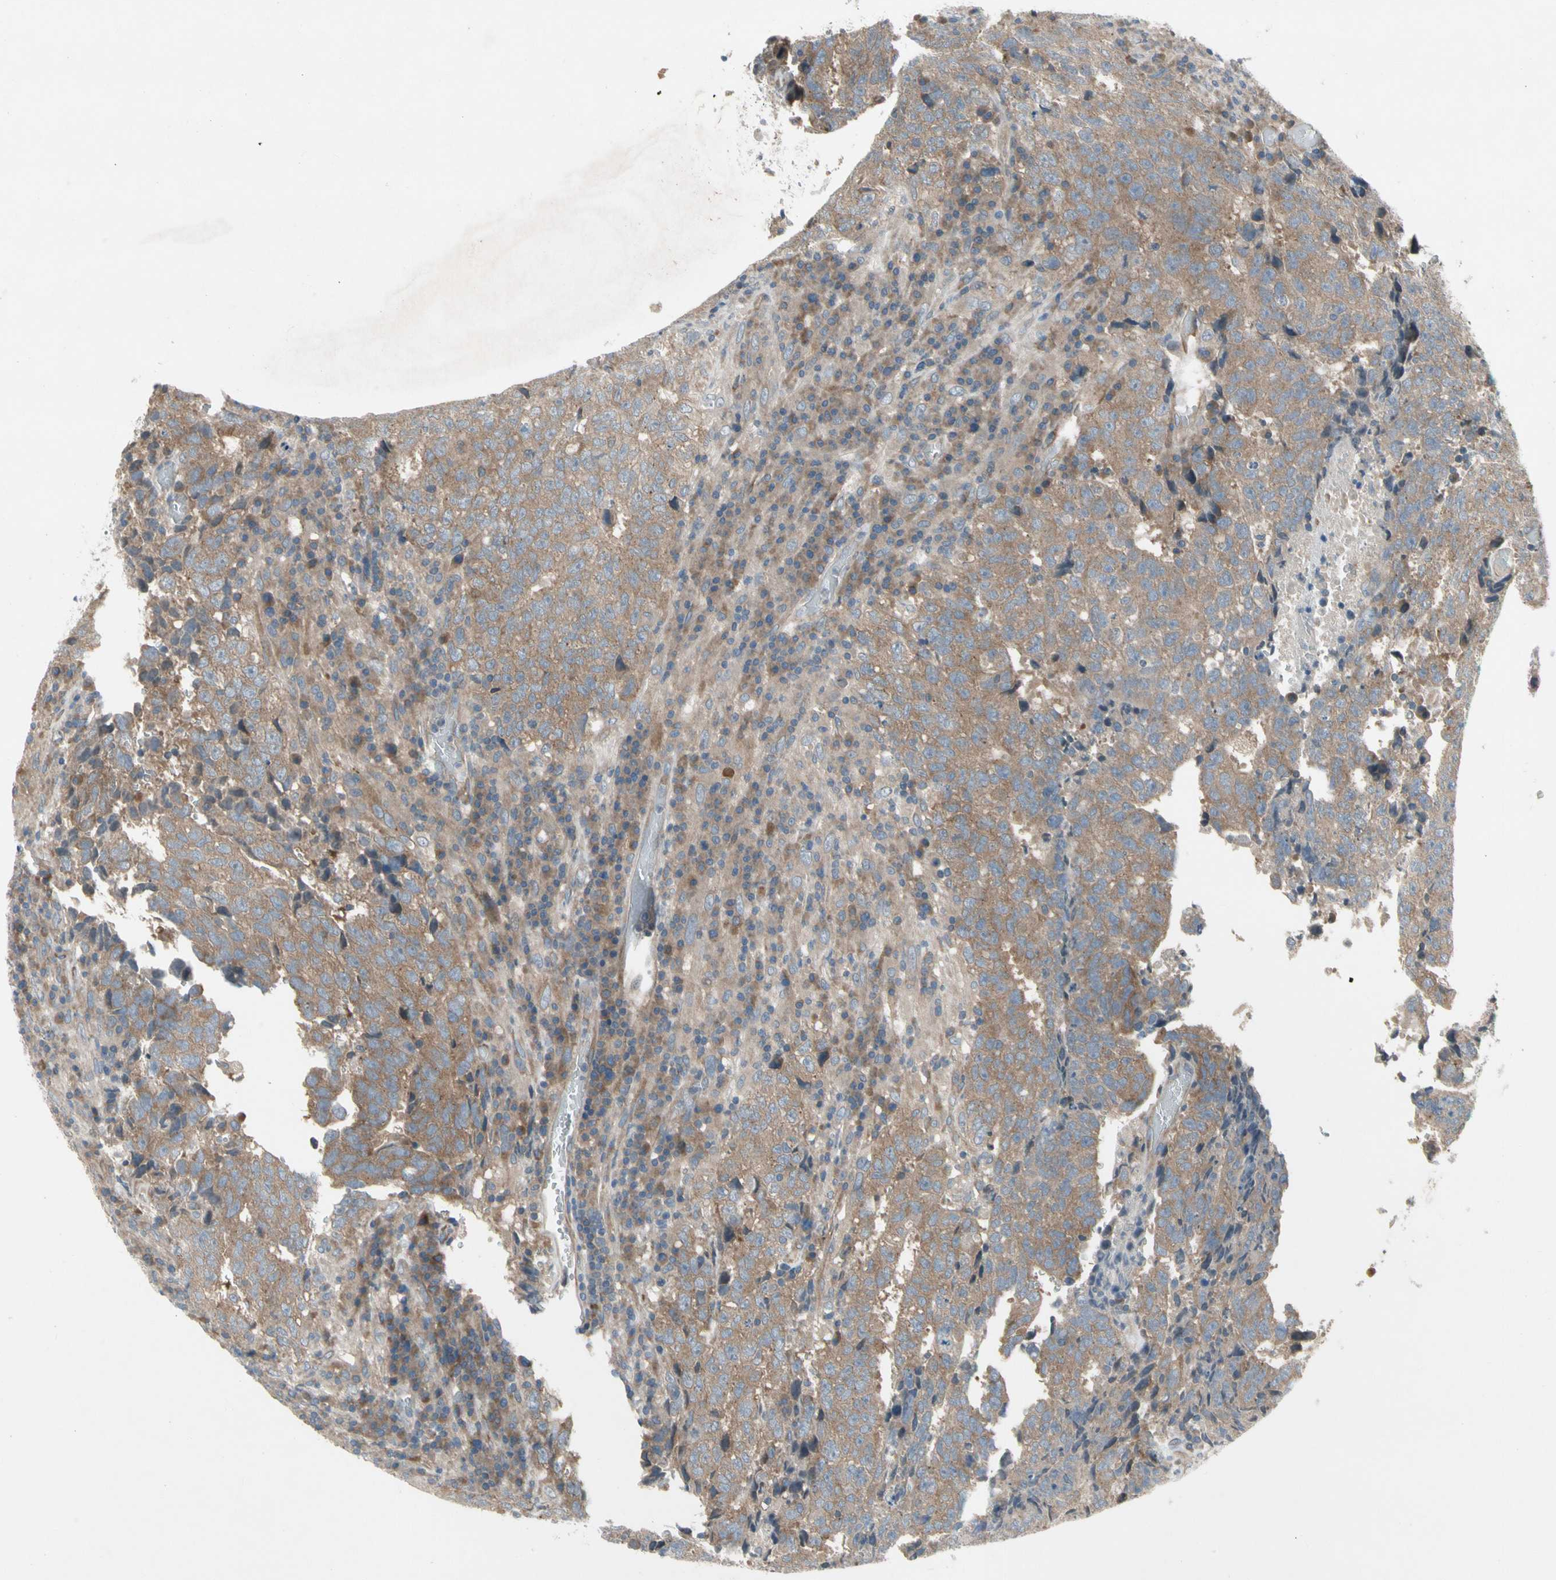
{"staining": {"intensity": "moderate", "quantity": ">75%", "location": "cytoplasmic/membranous"}, "tissue": "testis cancer", "cell_type": "Tumor cells", "image_type": "cancer", "snomed": [{"axis": "morphology", "description": "Necrosis, NOS"}, {"axis": "morphology", "description": "Carcinoma, Embryonal, NOS"}, {"axis": "topography", "description": "Testis"}], "caption": "IHC photomicrograph of human testis cancer stained for a protein (brown), which exhibits medium levels of moderate cytoplasmic/membranous positivity in about >75% of tumor cells.", "gene": "PANK2", "patient": {"sex": "male", "age": 19}}